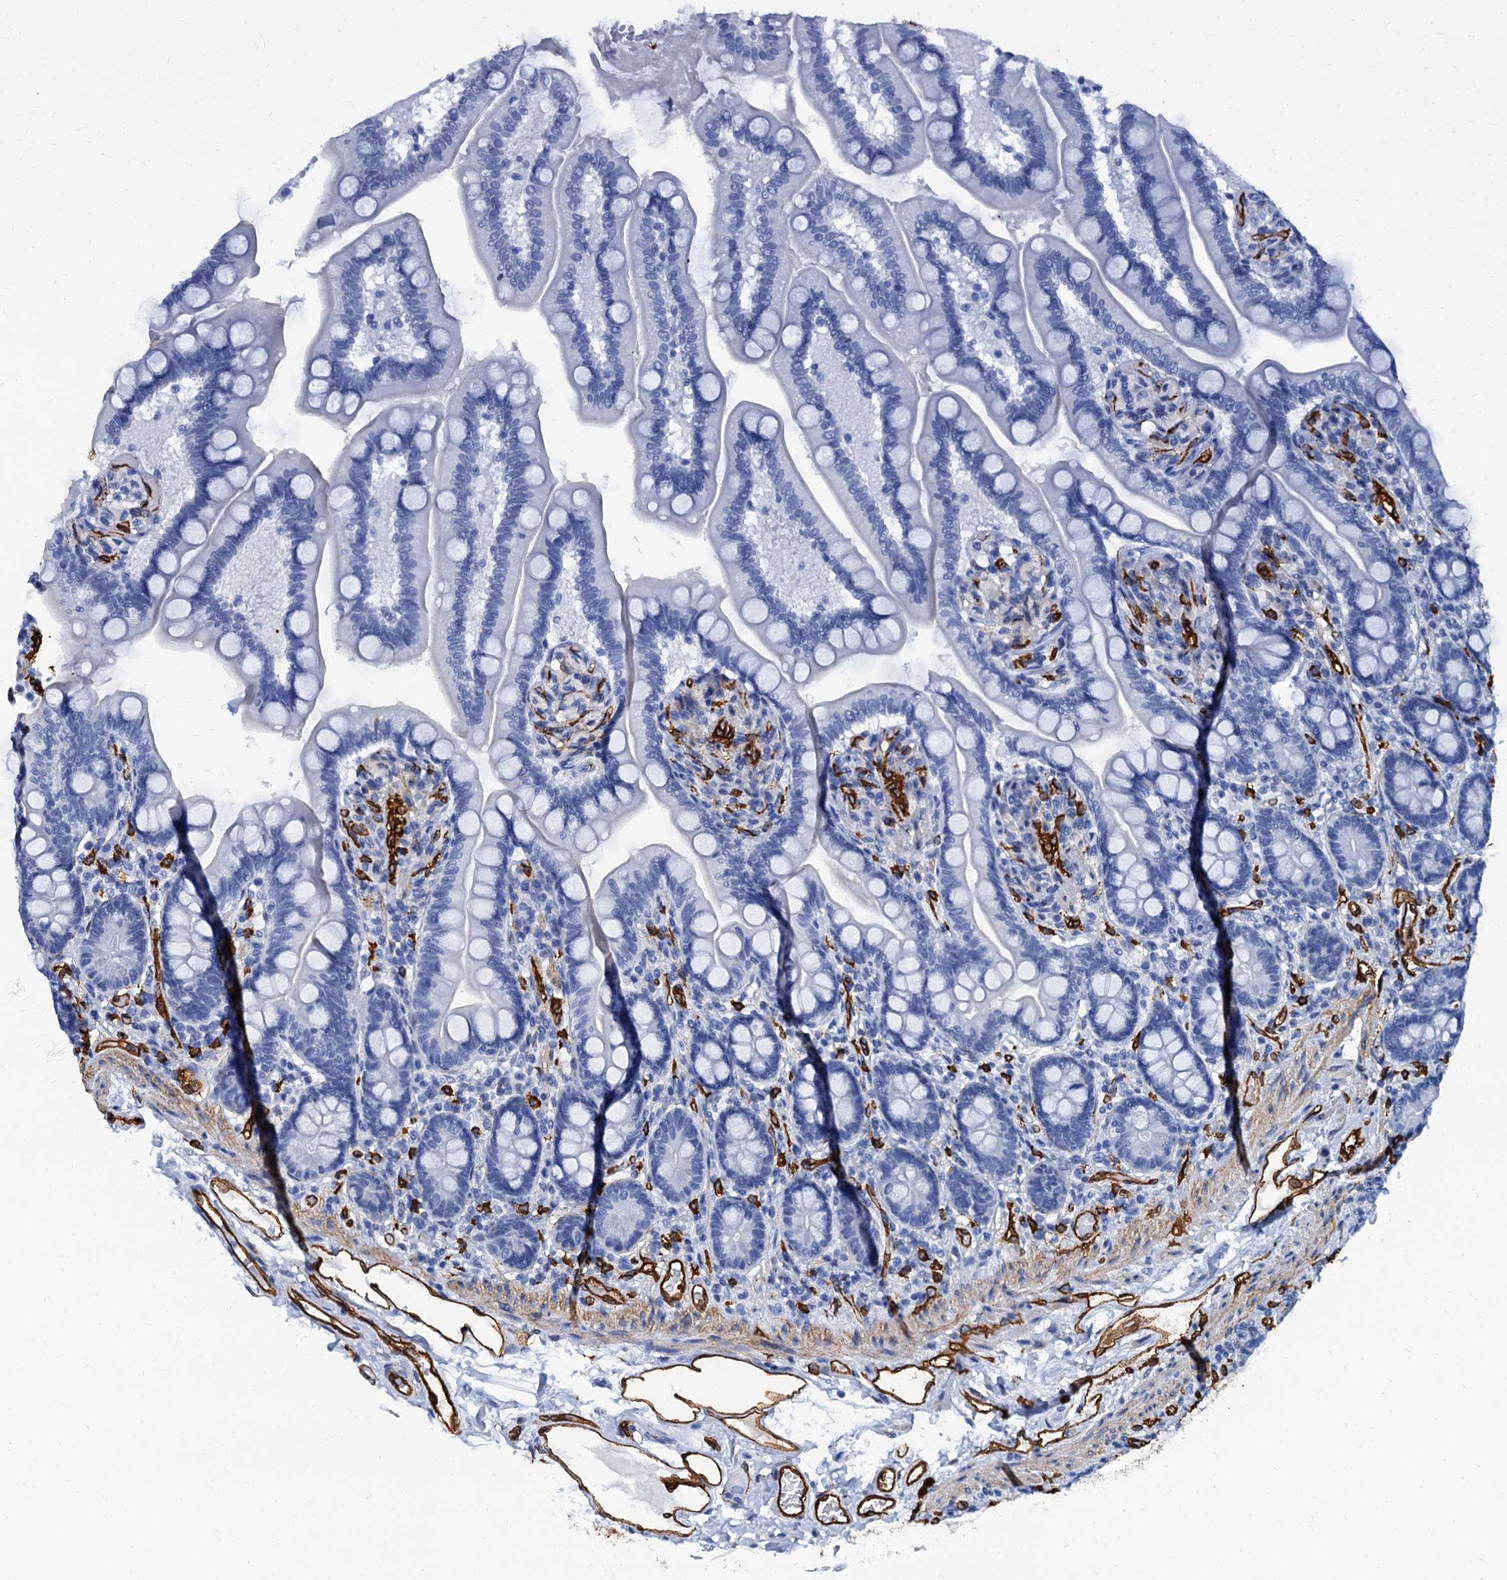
{"staining": {"intensity": "negative", "quantity": "none", "location": "none"}, "tissue": "small intestine", "cell_type": "Glandular cells", "image_type": "normal", "snomed": [{"axis": "morphology", "description": "Normal tissue, NOS"}, {"axis": "topography", "description": "Small intestine"}], "caption": "A histopathology image of small intestine stained for a protein shows no brown staining in glandular cells.", "gene": "CAVIN2", "patient": {"sex": "female", "age": 64}}